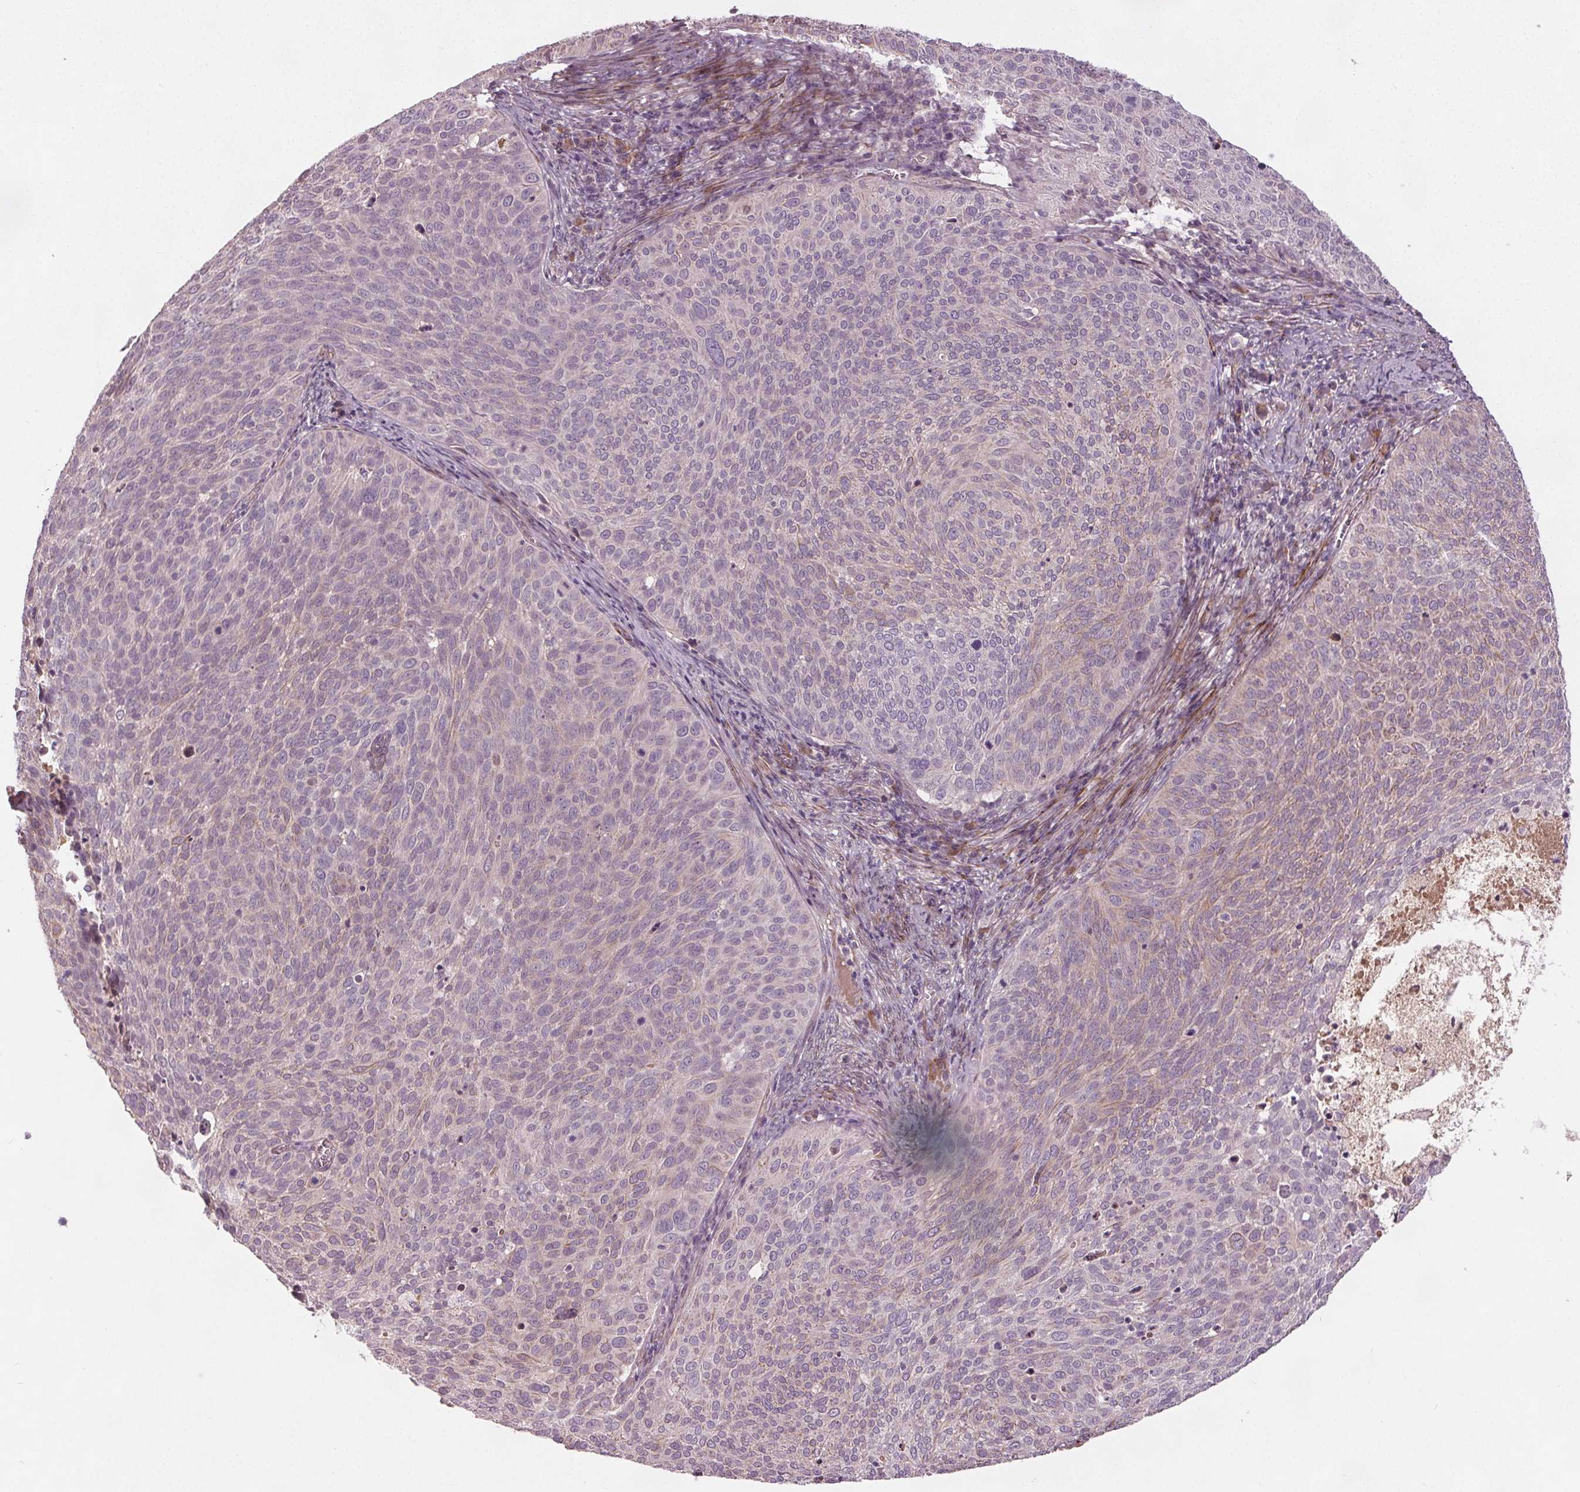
{"staining": {"intensity": "negative", "quantity": "none", "location": "none"}, "tissue": "cervical cancer", "cell_type": "Tumor cells", "image_type": "cancer", "snomed": [{"axis": "morphology", "description": "Squamous cell carcinoma, NOS"}, {"axis": "topography", "description": "Cervix"}], "caption": "Immunohistochemistry photomicrograph of human cervical squamous cell carcinoma stained for a protein (brown), which shows no staining in tumor cells.", "gene": "PDGFD", "patient": {"sex": "female", "age": 39}}